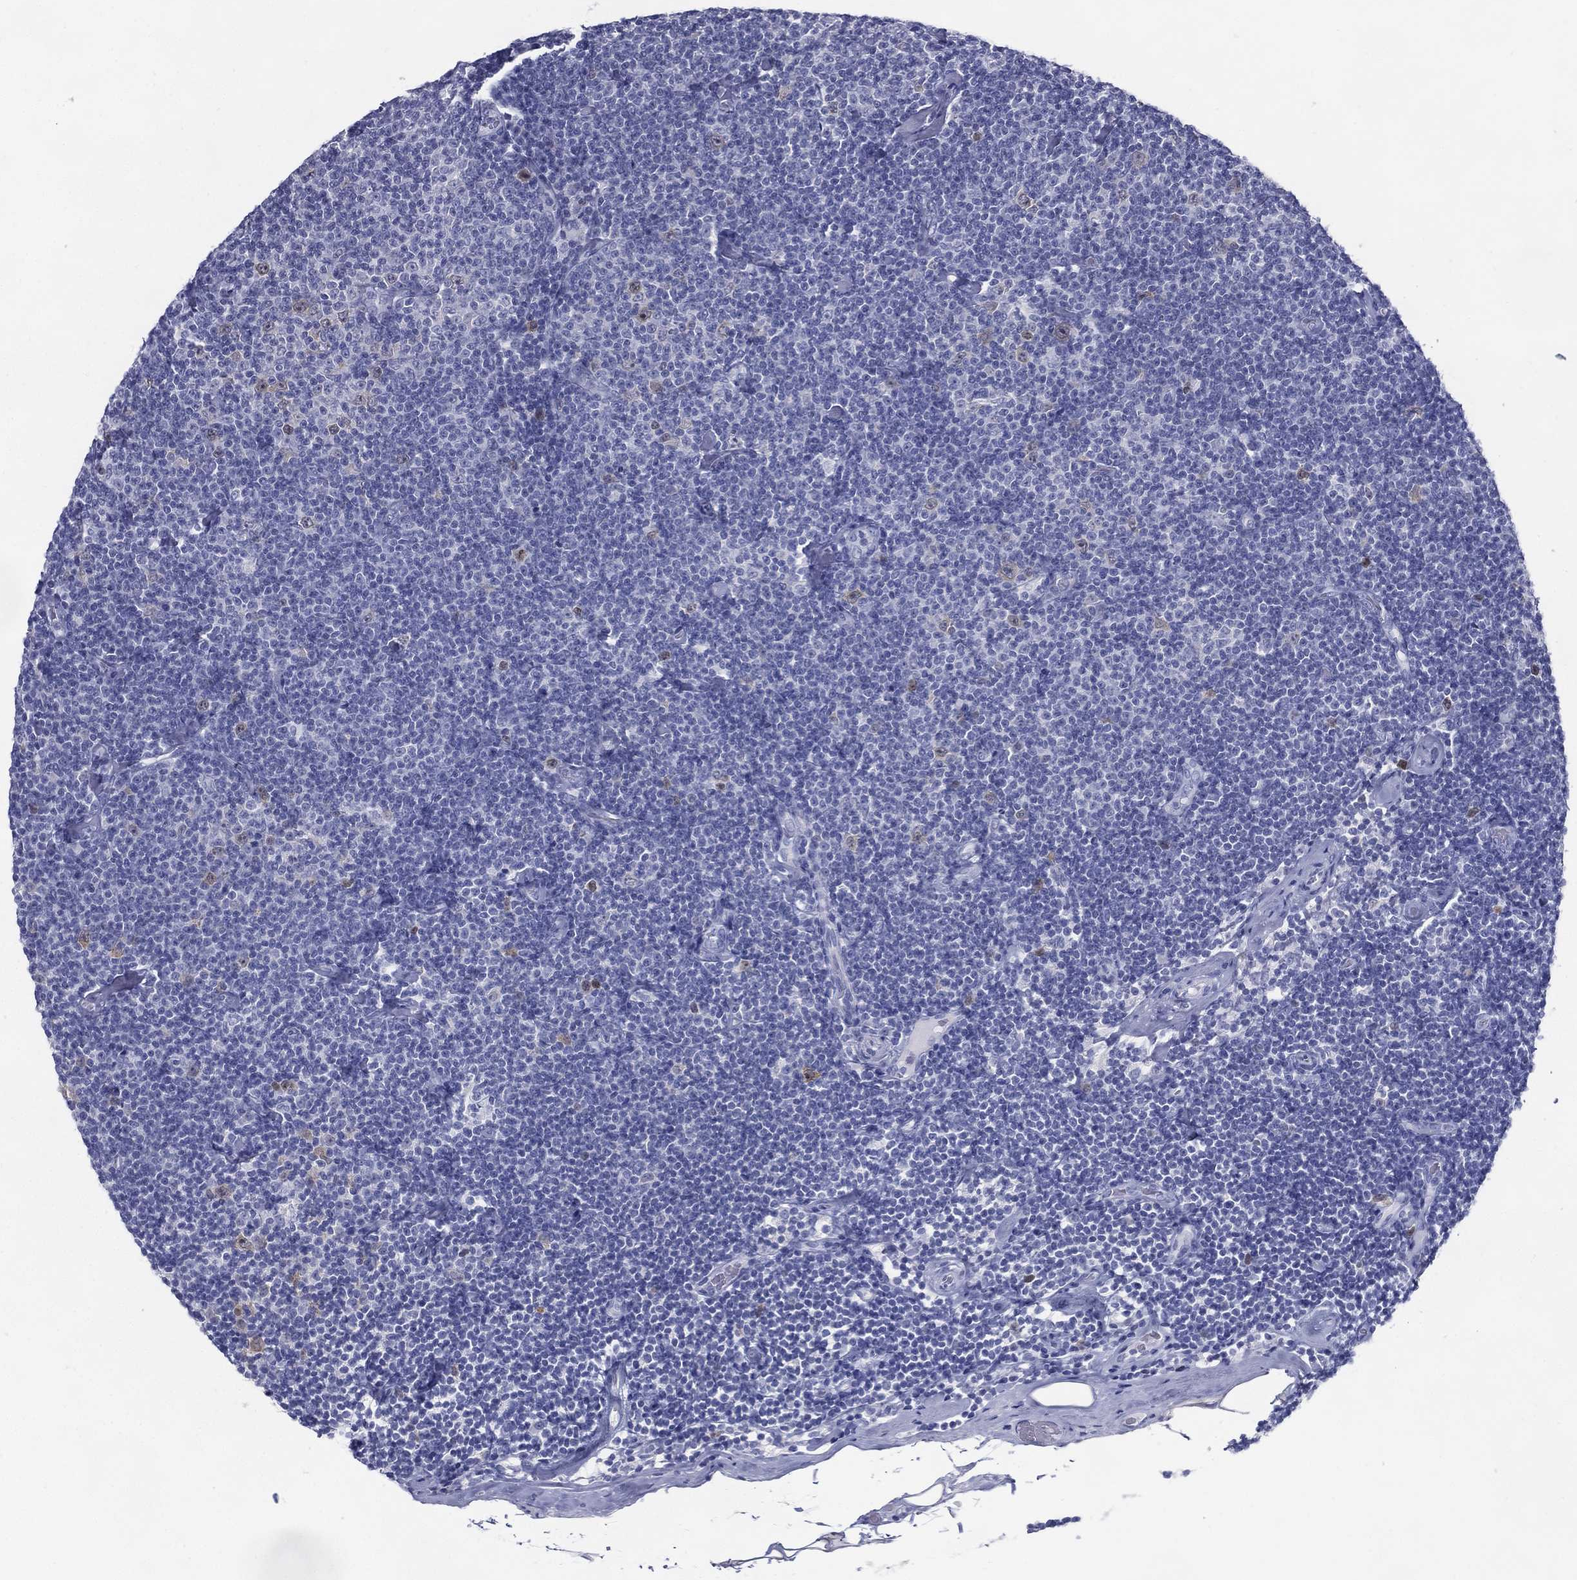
{"staining": {"intensity": "negative", "quantity": "none", "location": "none"}, "tissue": "lymphoma", "cell_type": "Tumor cells", "image_type": "cancer", "snomed": [{"axis": "morphology", "description": "Malignant lymphoma, non-Hodgkin's type, Low grade"}, {"axis": "topography", "description": "Lymph node"}], "caption": "The immunohistochemistry image has no significant positivity in tumor cells of lymphoma tissue. The staining is performed using DAB (3,3'-diaminobenzidine) brown chromogen with nuclei counter-stained in using hematoxylin.", "gene": "KIF2C", "patient": {"sex": "male", "age": 81}}